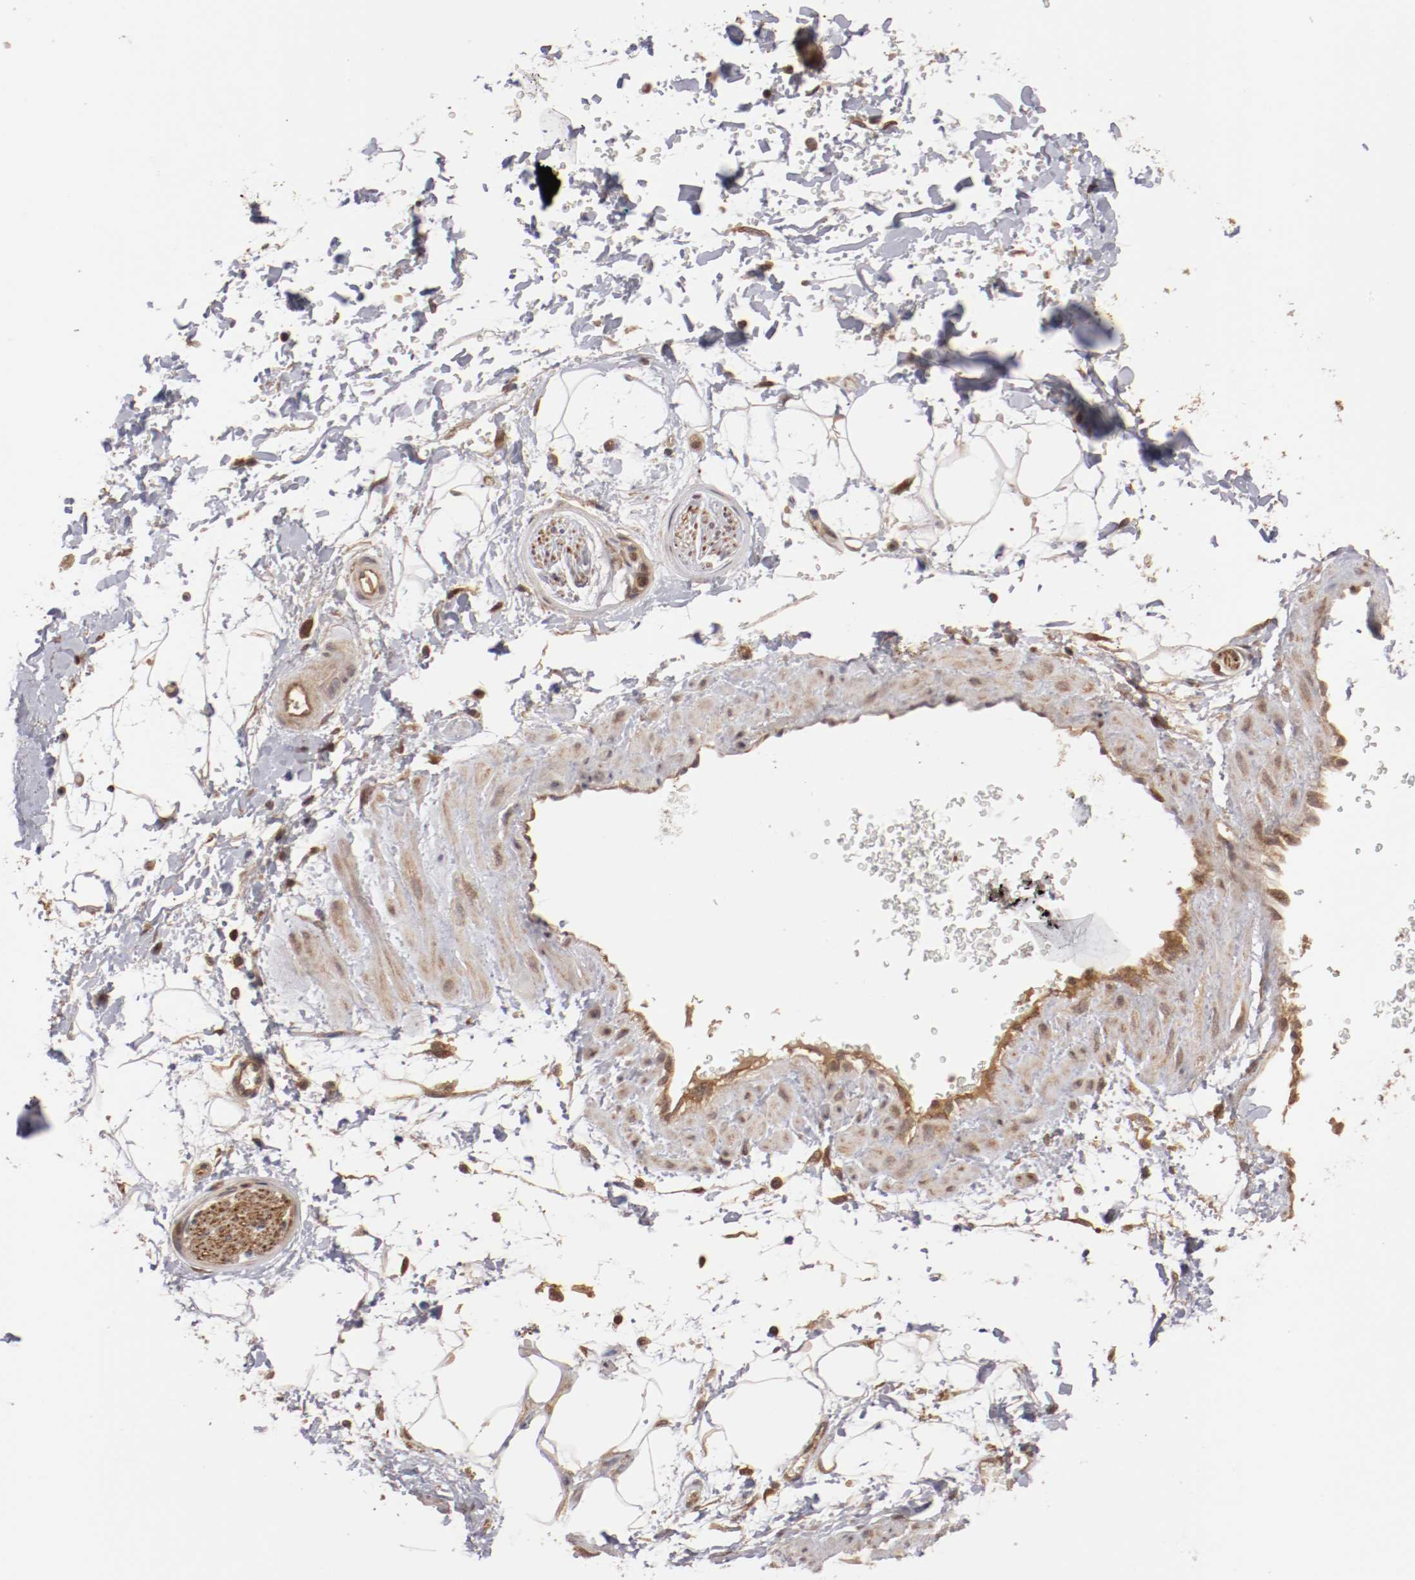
{"staining": {"intensity": "weak", "quantity": "25%-75%", "location": "cytoplasmic/membranous"}, "tissue": "adipose tissue", "cell_type": "Adipocytes", "image_type": "normal", "snomed": [{"axis": "morphology", "description": "Normal tissue, NOS"}, {"axis": "topography", "description": "Soft tissue"}], "caption": "Adipocytes exhibit weak cytoplasmic/membranous expression in about 25%-75% of cells in unremarkable adipose tissue.", "gene": "RPS6KA6", "patient": {"sex": "male", "age": 72}}